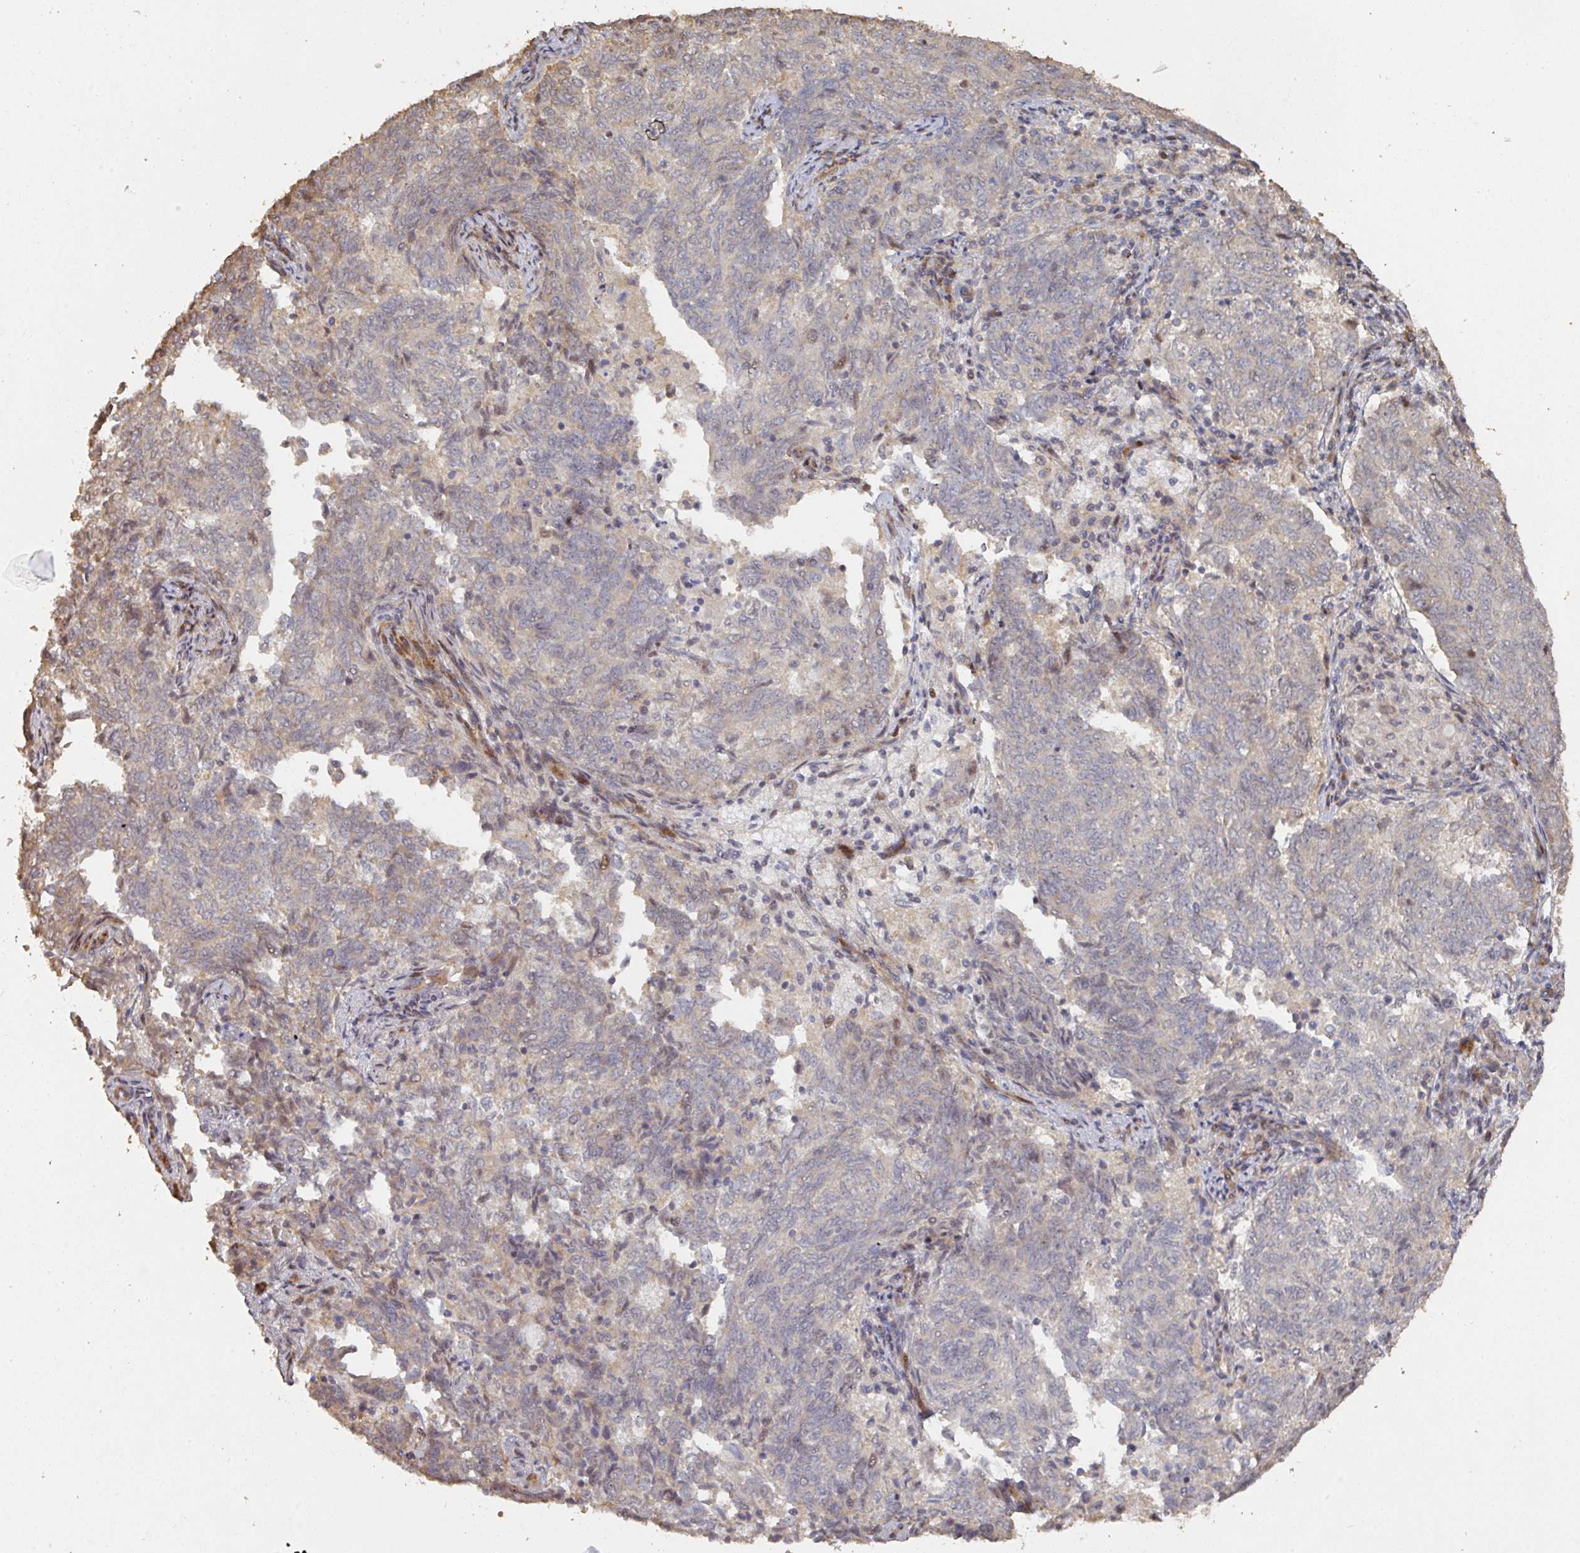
{"staining": {"intensity": "moderate", "quantity": "<25%", "location": "cytoplasmic/membranous"}, "tissue": "endometrial cancer", "cell_type": "Tumor cells", "image_type": "cancer", "snomed": [{"axis": "morphology", "description": "Adenocarcinoma, NOS"}, {"axis": "topography", "description": "Endometrium"}], "caption": "Immunohistochemical staining of human adenocarcinoma (endometrial) shows low levels of moderate cytoplasmic/membranous positivity in about <25% of tumor cells. Nuclei are stained in blue.", "gene": "CA7", "patient": {"sex": "female", "age": 80}}